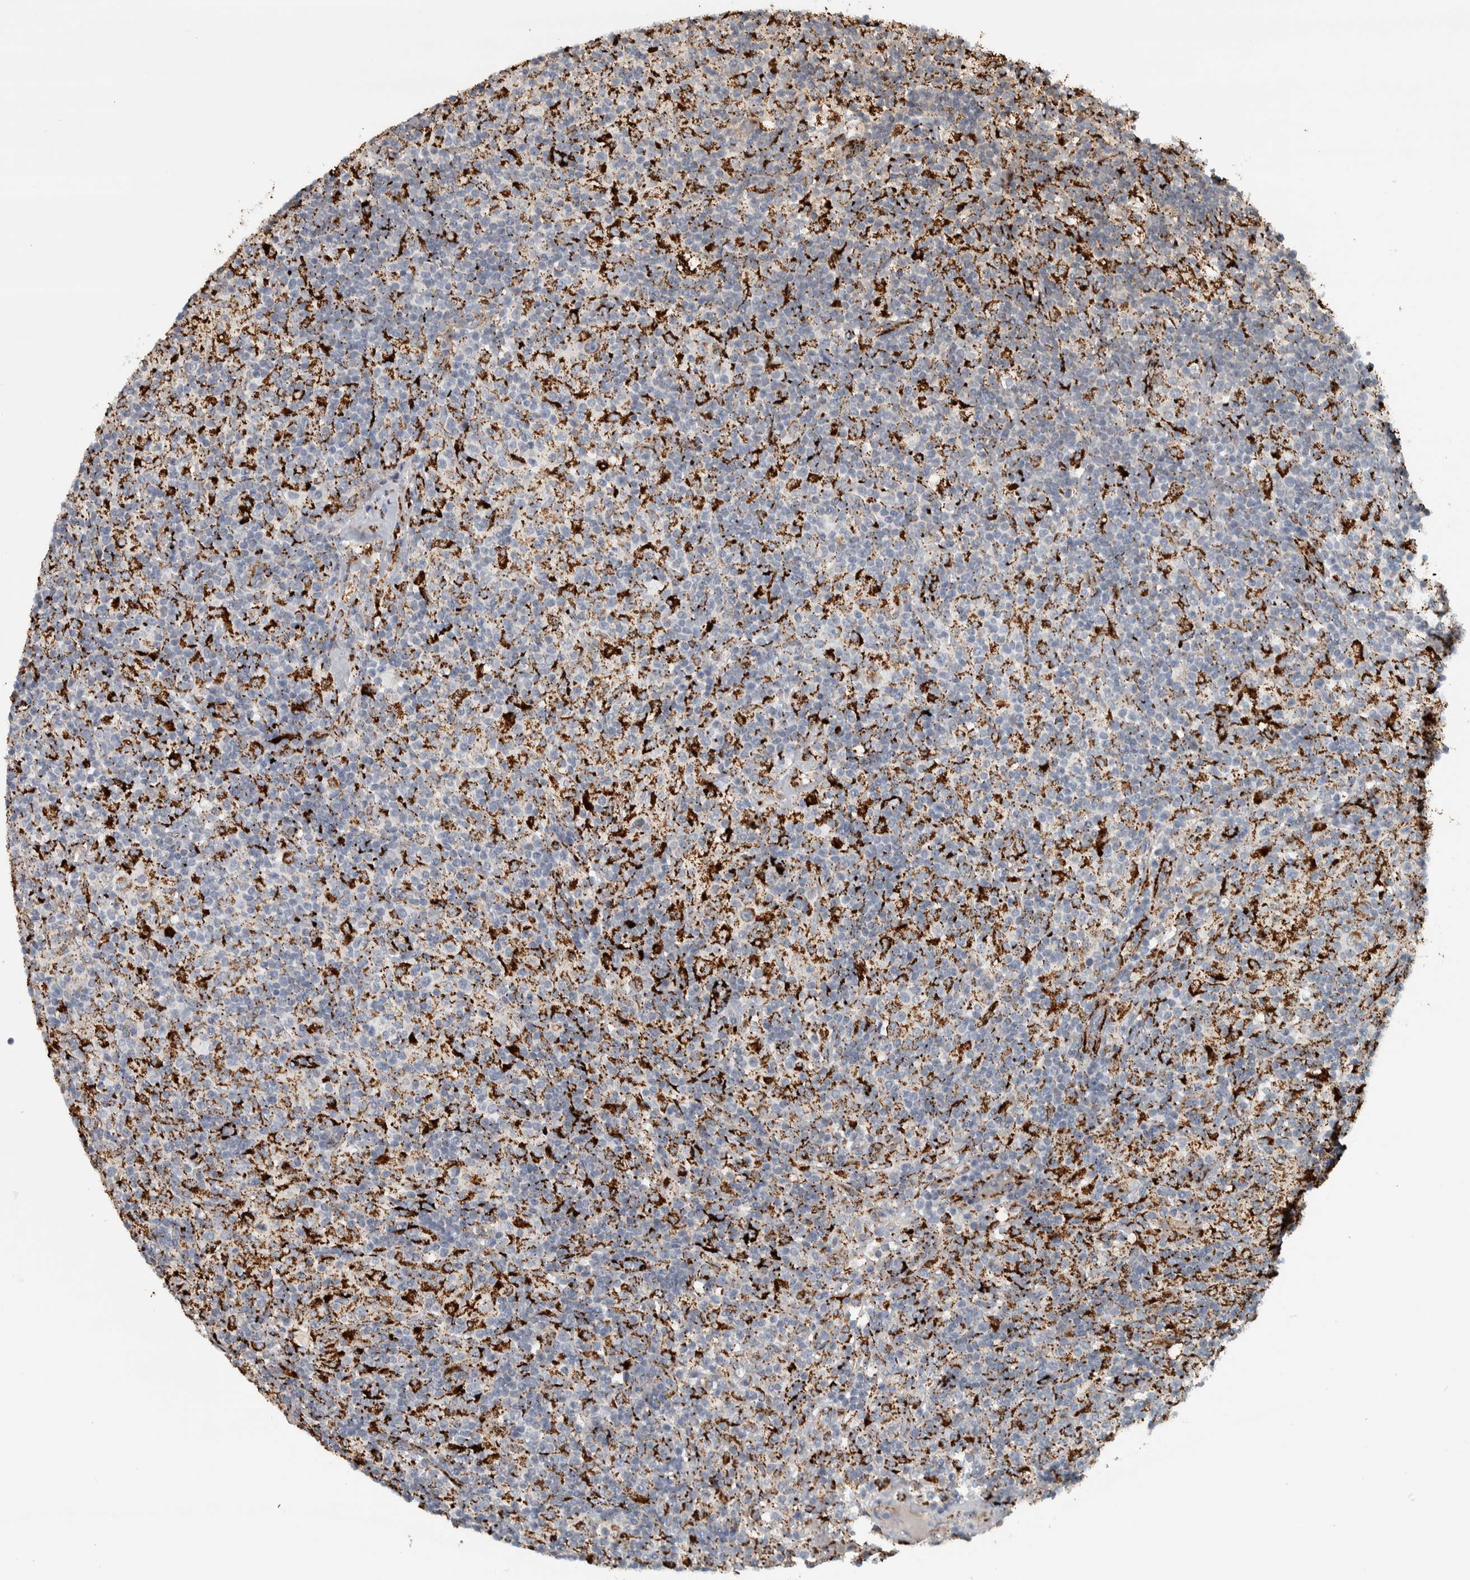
{"staining": {"intensity": "negative", "quantity": "none", "location": "none"}, "tissue": "lymphoma", "cell_type": "Tumor cells", "image_type": "cancer", "snomed": [{"axis": "morphology", "description": "Hodgkin's disease, NOS"}, {"axis": "topography", "description": "Lymph node"}], "caption": "Tumor cells show no significant protein expression in Hodgkin's disease.", "gene": "FAM78A", "patient": {"sex": "male", "age": 70}}